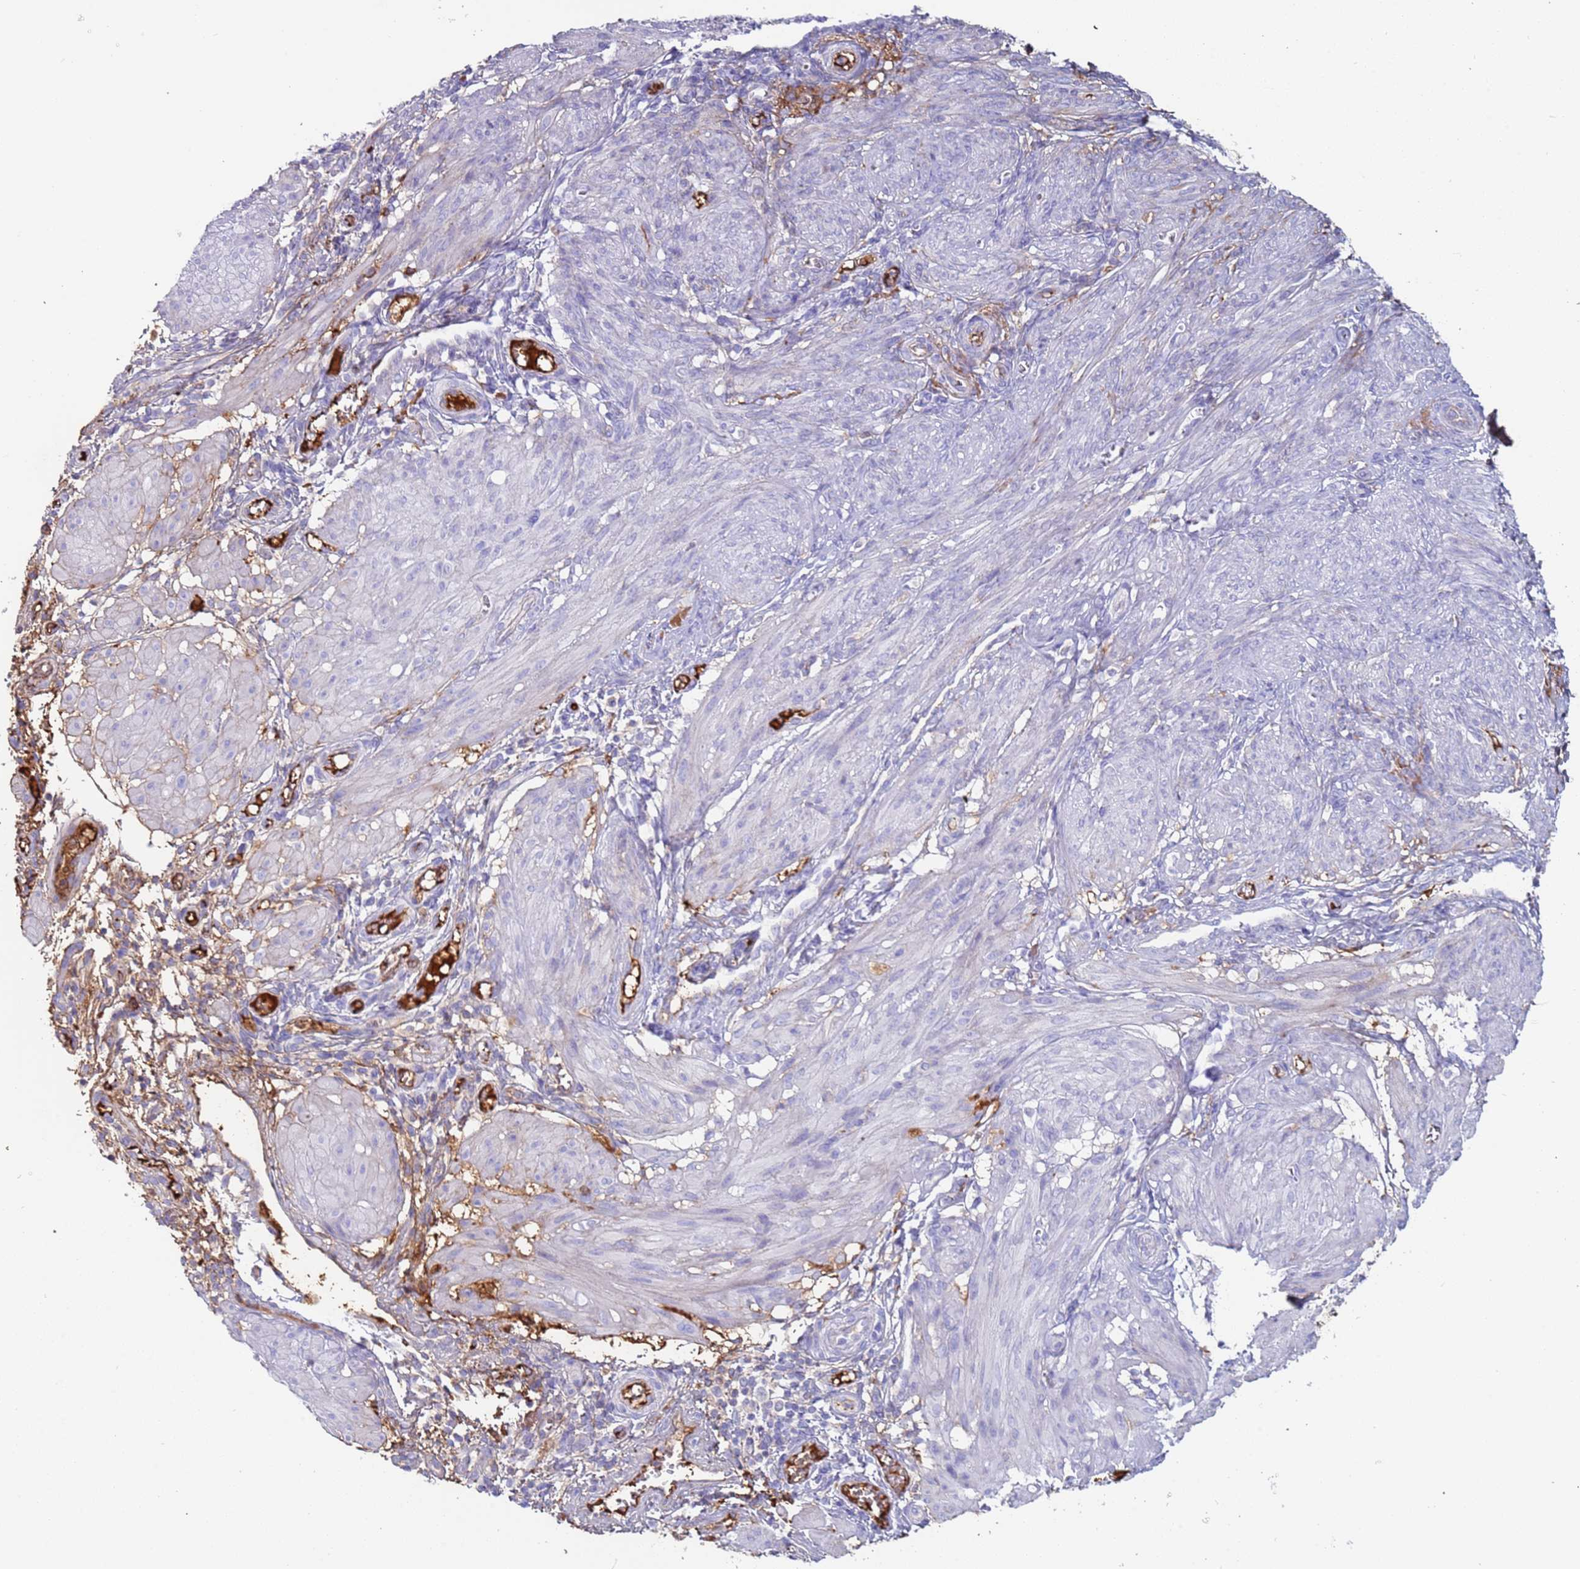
{"staining": {"intensity": "negative", "quantity": "none", "location": "none"}, "tissue": "smooth muscle", "cell_type": "Smooth muscle cells", "image_type": "normal", "snomed": [{"axis": "morphology", "description": "Normal tissue, NOS"}, {"axis": "topography", "description": "Smooth muscle"}], "caption": "High power microscopy micrograph of an IHC photomicrograph of normal smooth muscle, revealing no significant staining in smooth muscle cells. (Brightfield microscopy of DAB immunohistochemistry at high magnification).", "gene": "CYSLTR2", "patient": {"sex": "female", "age": 39}}